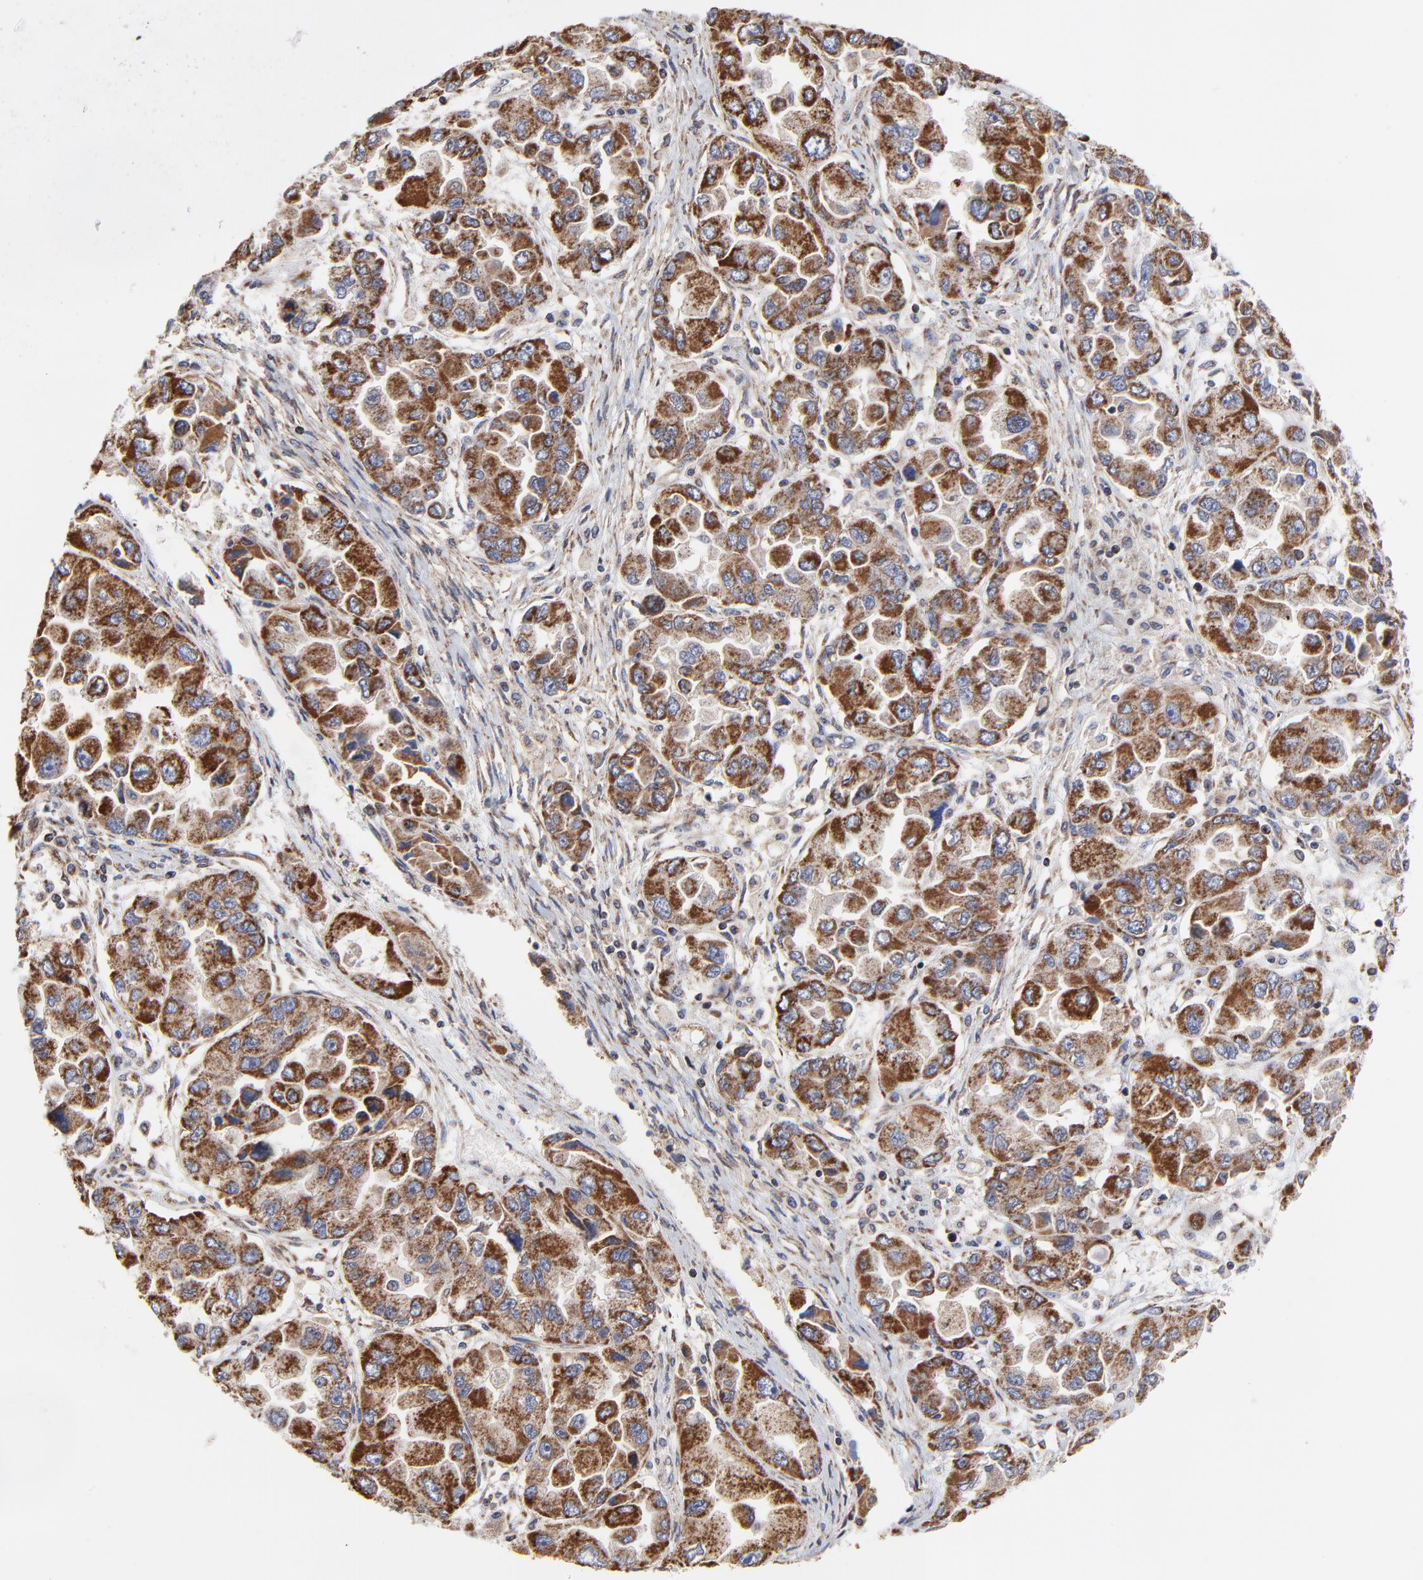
{"staining": {"intensity": "moderate", "quantity": ">75%", "location": "cytoplasmic/membranous"}, "tissue": "ovarian cancer", "cell_type": "Tumor cells", "image_type": "cancer", "snomed": [{"axis": "morphology", "description": "Cystadenocarcinoma, serous, NOS"}, {"axis": "topography", "description": "Ovary"}], "caption": "Ovarian serous cystadenocarcinoma tissue displays moderate cytoplasmic/membranous positivity in approximately >75% of tumor cells, visualized by immunohistochemistry.", "gene": "ZNF550", "patient": {"sex": "female", "age": 84}}